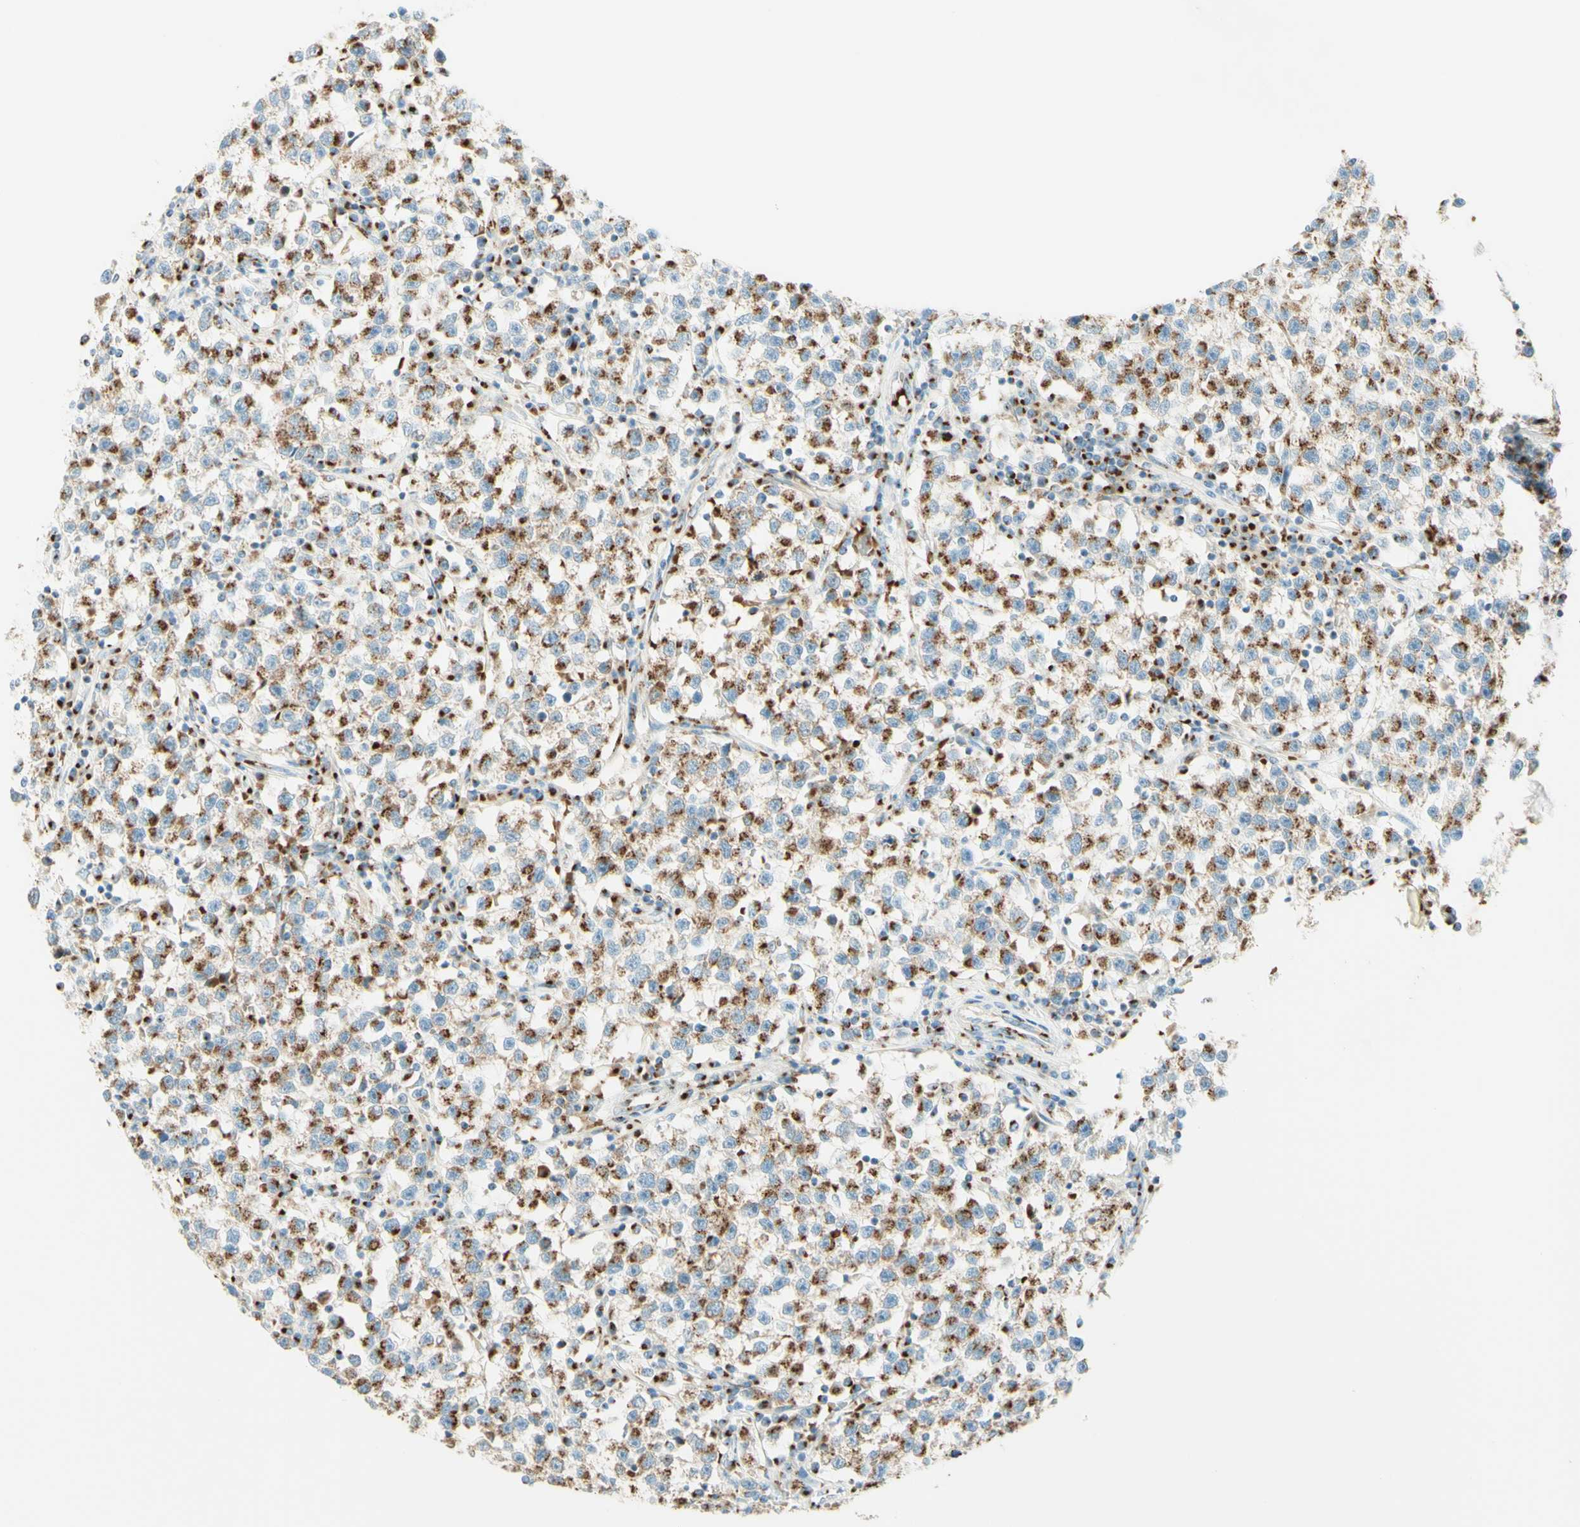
{"staining": {"intensity": "moderate", "quantity": ">75%", "location": "cytoplasmic/membranous"}, "tissue": "testis cancer", "cell_type": "Tumor cells", "image_type": "cancer", "snomed": [{"axis": "morphology", "description": "Seminoma, NOS"}, {"axis": "topography", "description": "Testis"}], "caption": "An immunohistochemistry micrograph of neoplastic tissue is shown. Protein staining in brown labels moderate cytoplasmic/membranous positivity in testis cancer (seminoma) within tumor cells. The staining is performed using DAB brown chromogen to label protein expression. The nuclei are counter-stained blue using hematoxylin.", "gene": "GOLGB1", "patient": {"sex": "male", "age": 22}}